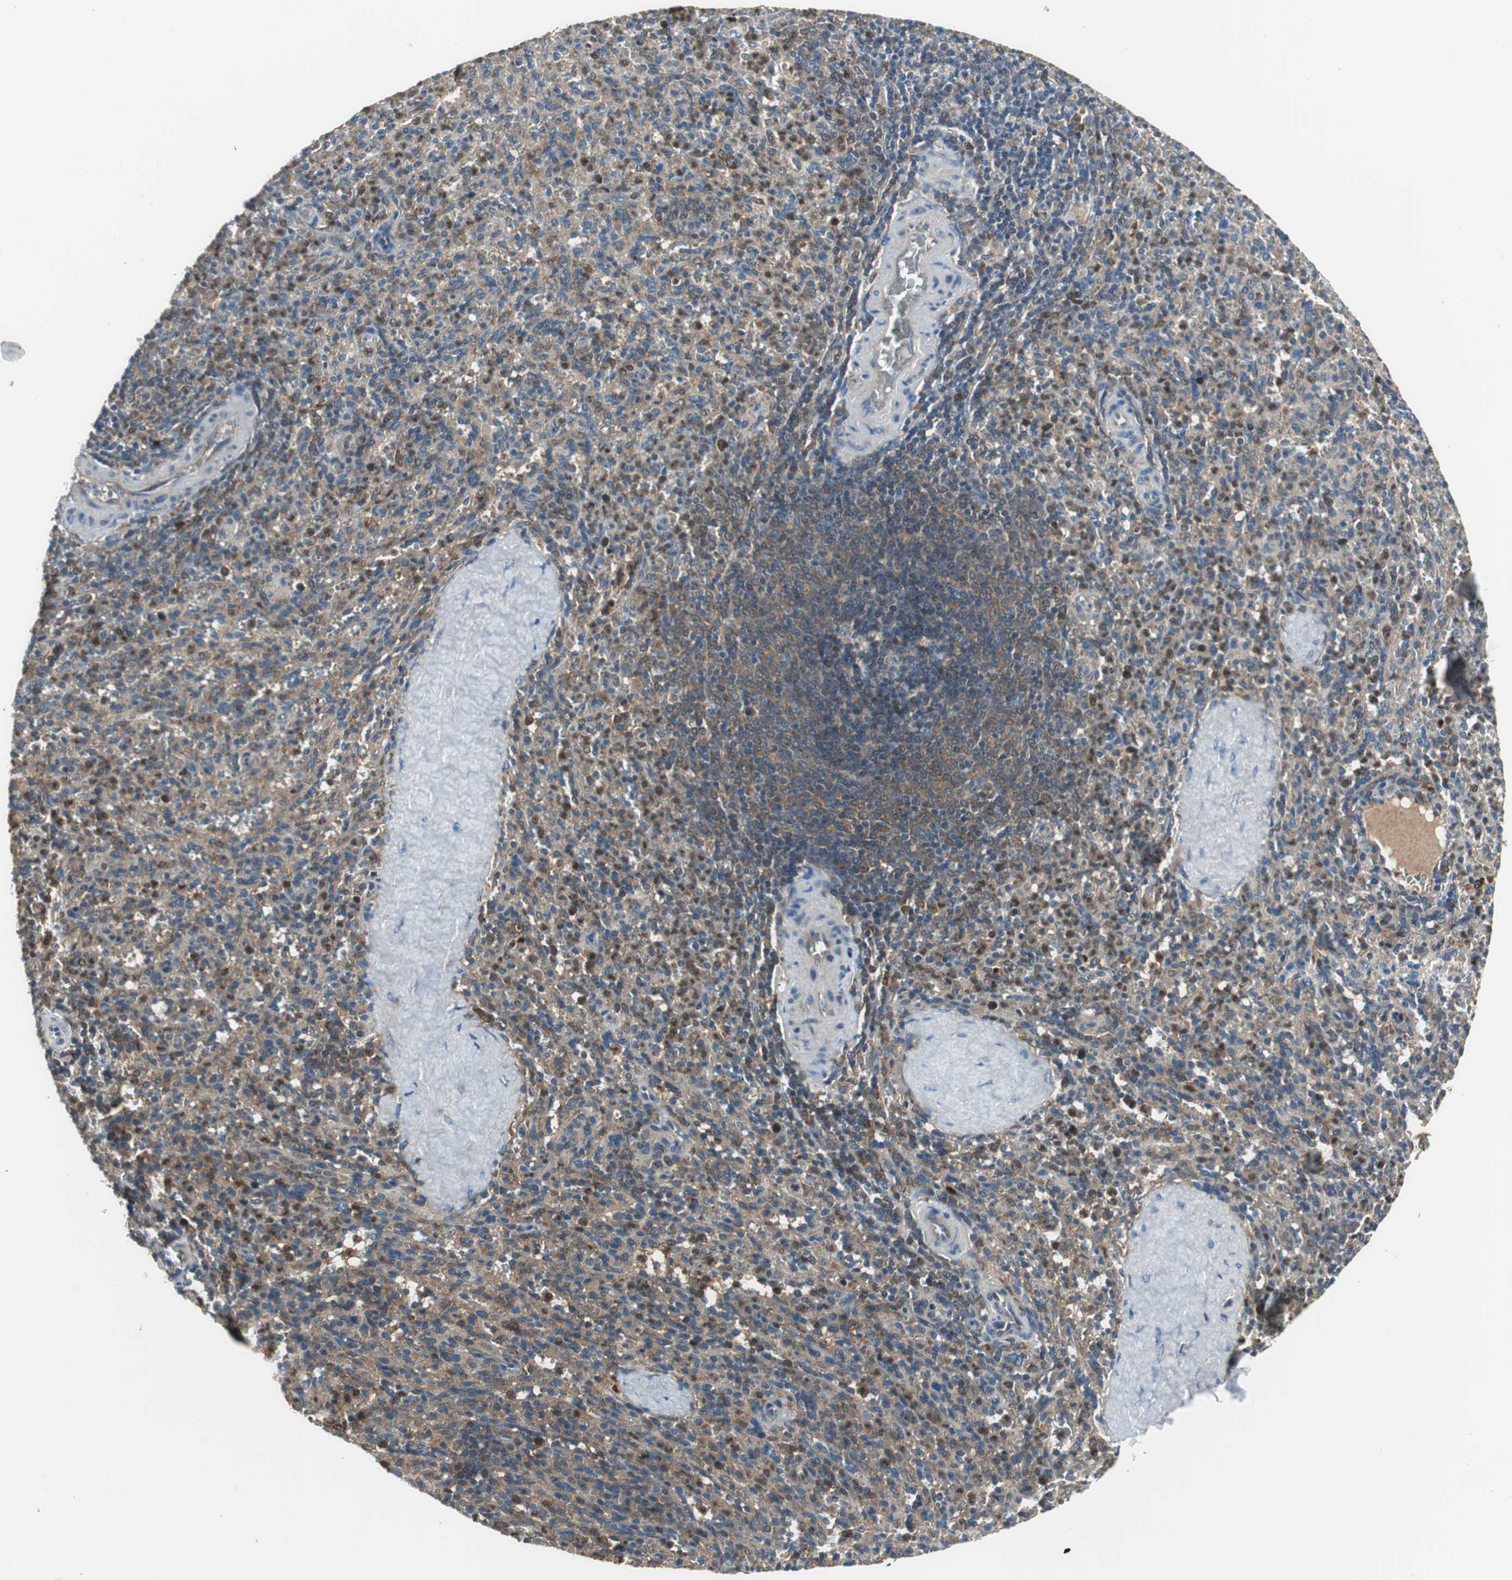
{"staining": {"intensity": "moderate", "quantity": "25%-75%", "location": "cytoplasmic/membranous,nuclear"}, "tissue": "spleen", "cell_type": "Cells in red pulp", "image_type": "normal", "snomed": [{"axis": "morphology", "description": "Normal tissue, NOS"}, {"axis": "topography", "description": "Spleen"}], "caption": "An immunohistochemistry (IHC) photomicrograph of normal tissue is shown. Protein staining in brown shows moderate cytoplasmic/membranous,nuclear positivity in spleen within cells in red pulp.", "gene": "PI4KB", "patient": {"sex": "male", "age": 36}}